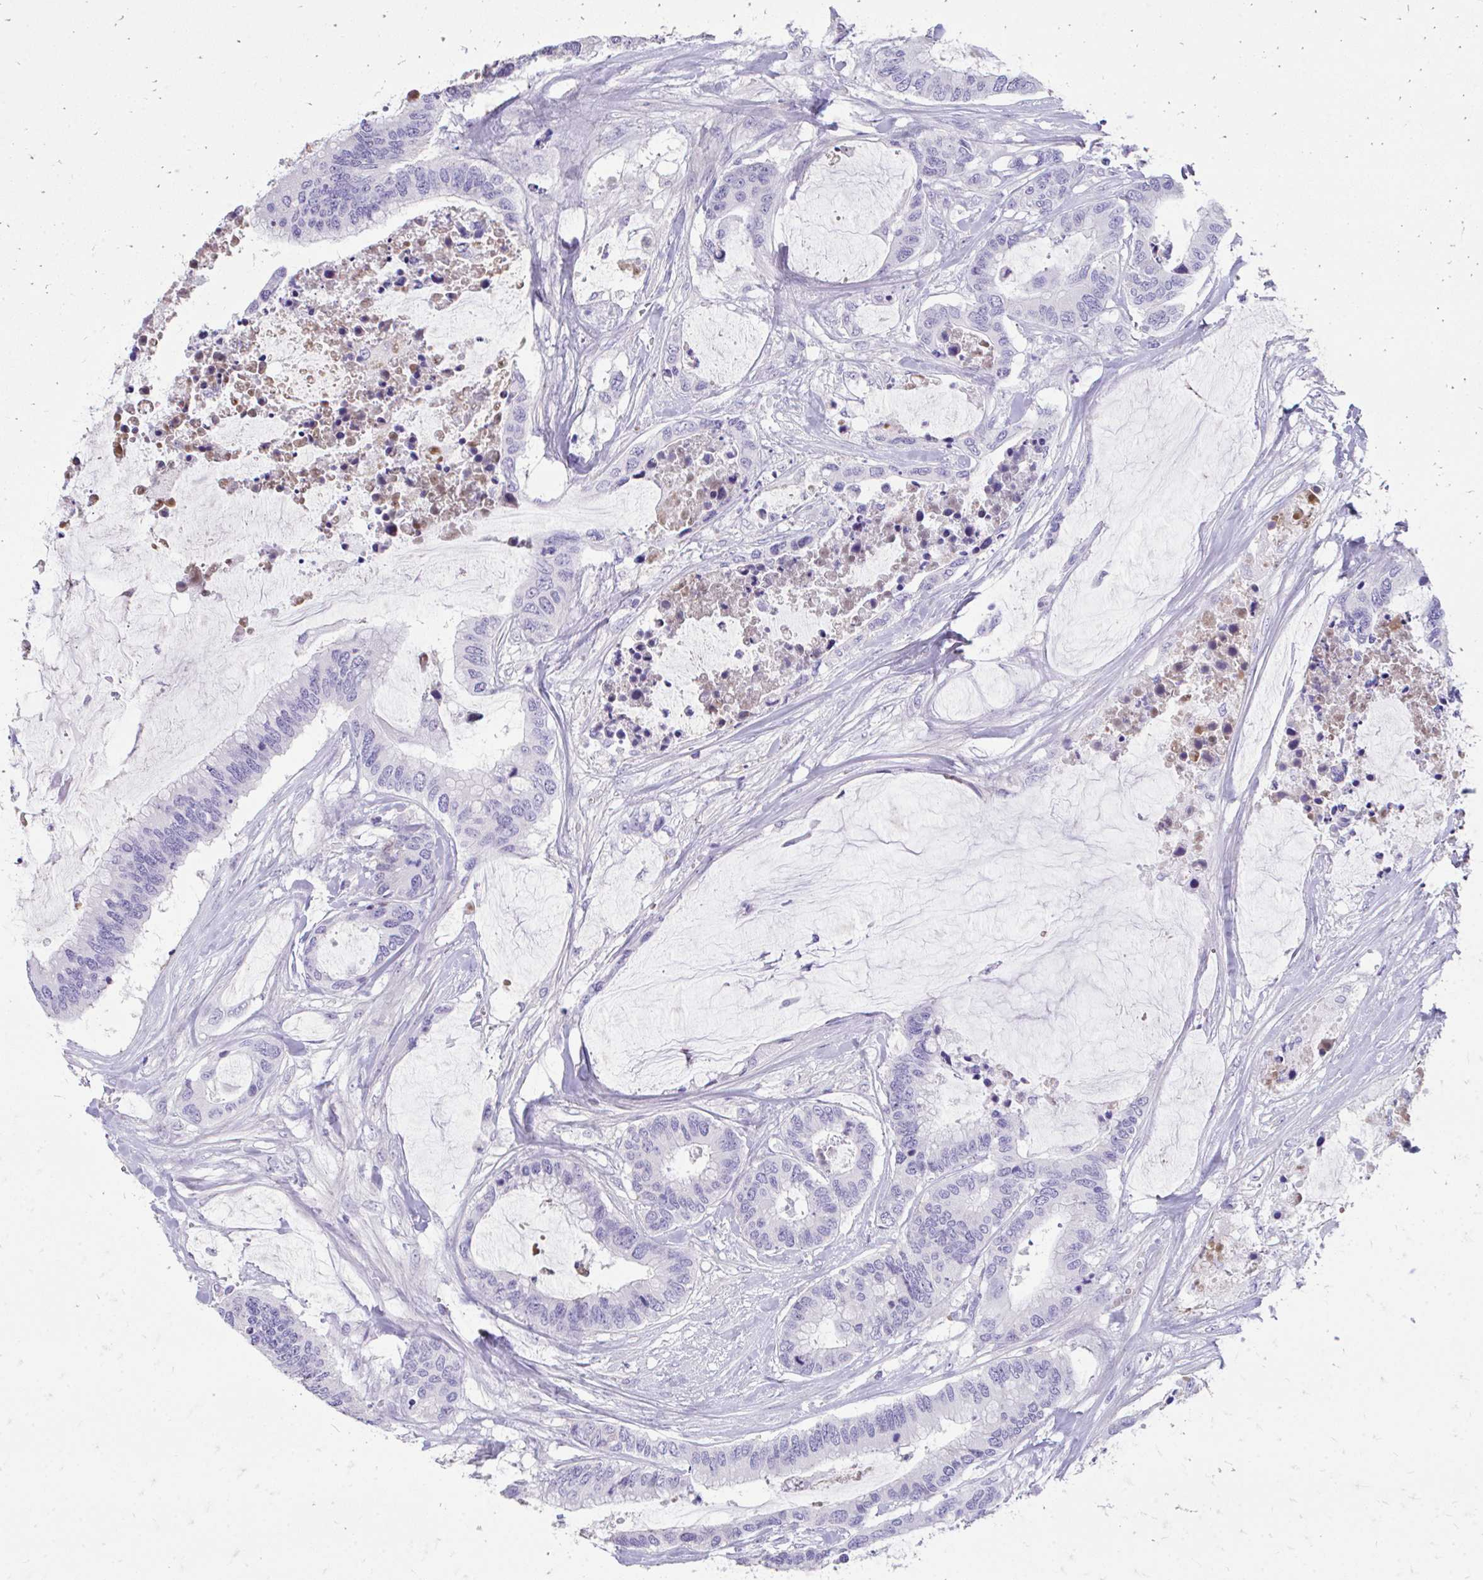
{"staining": {"intensity": "negative", "quantity": "none", "location": "none"}, "tissue": "colorectal cancer", "cell_type": "Tumor cells", "image_type": "cancer", "snomed": [{"axis": "morphology", "description": "Adenocarcinoma, NOS"}, {"axis": "topography", "description": "Rectum"}], "caption": "Immunohistochemistry of human colorectal cancer (adenocarcinoma) reveals no positivity in tumor cells. (DAB immunohistochemistry with hematoxylin counter stain).", "gene": "CFH", "patient": {"sex": "female", "age": 59}}